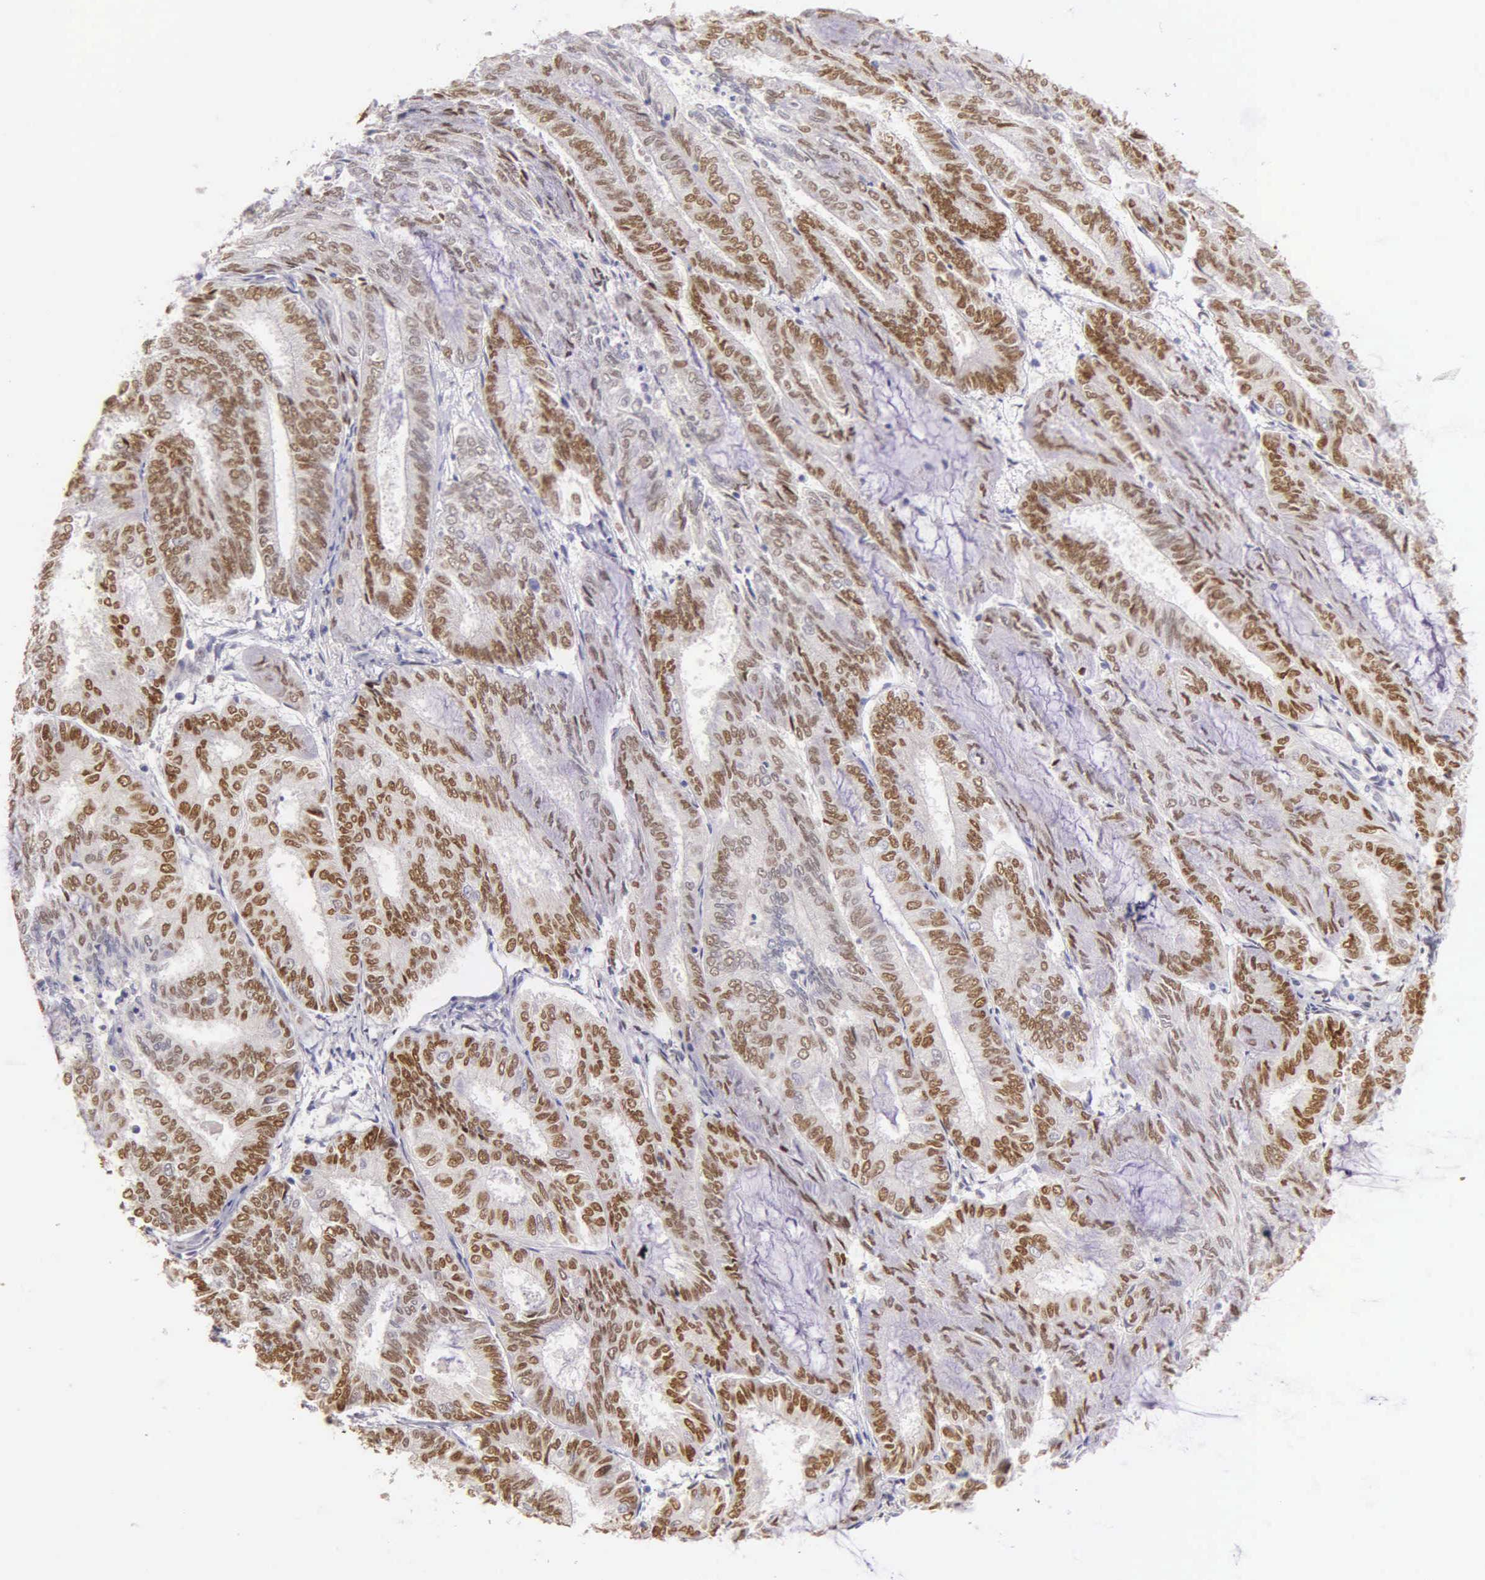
{"staining": {"intensity": "moderate", "quantity": "25%-75%", "location": "nuclear"}, "tissue": "endometrial cancer", "cell_type": "Tumor cells", "image_type": "cancer", "snomed": [{"axis": "morphology", "description": "Adenocarcinoma, NOS"}, {"axis": "topography", "description": "Endometrium"}], "caption": "Immunohistochemical staining of human endometrial cancer (adenocarcinoma) exhibits medium levels of moderate nuclear expression in about 25%-75% of tumor cells. The staining was performed using DAB (3,3'-diaminobenzidine), with brown indicating positive protein expression. Nuclei are stained blue with hematoxylin.", "gene": "ESR1", "patient": {"sex": "female", "age": 59}}